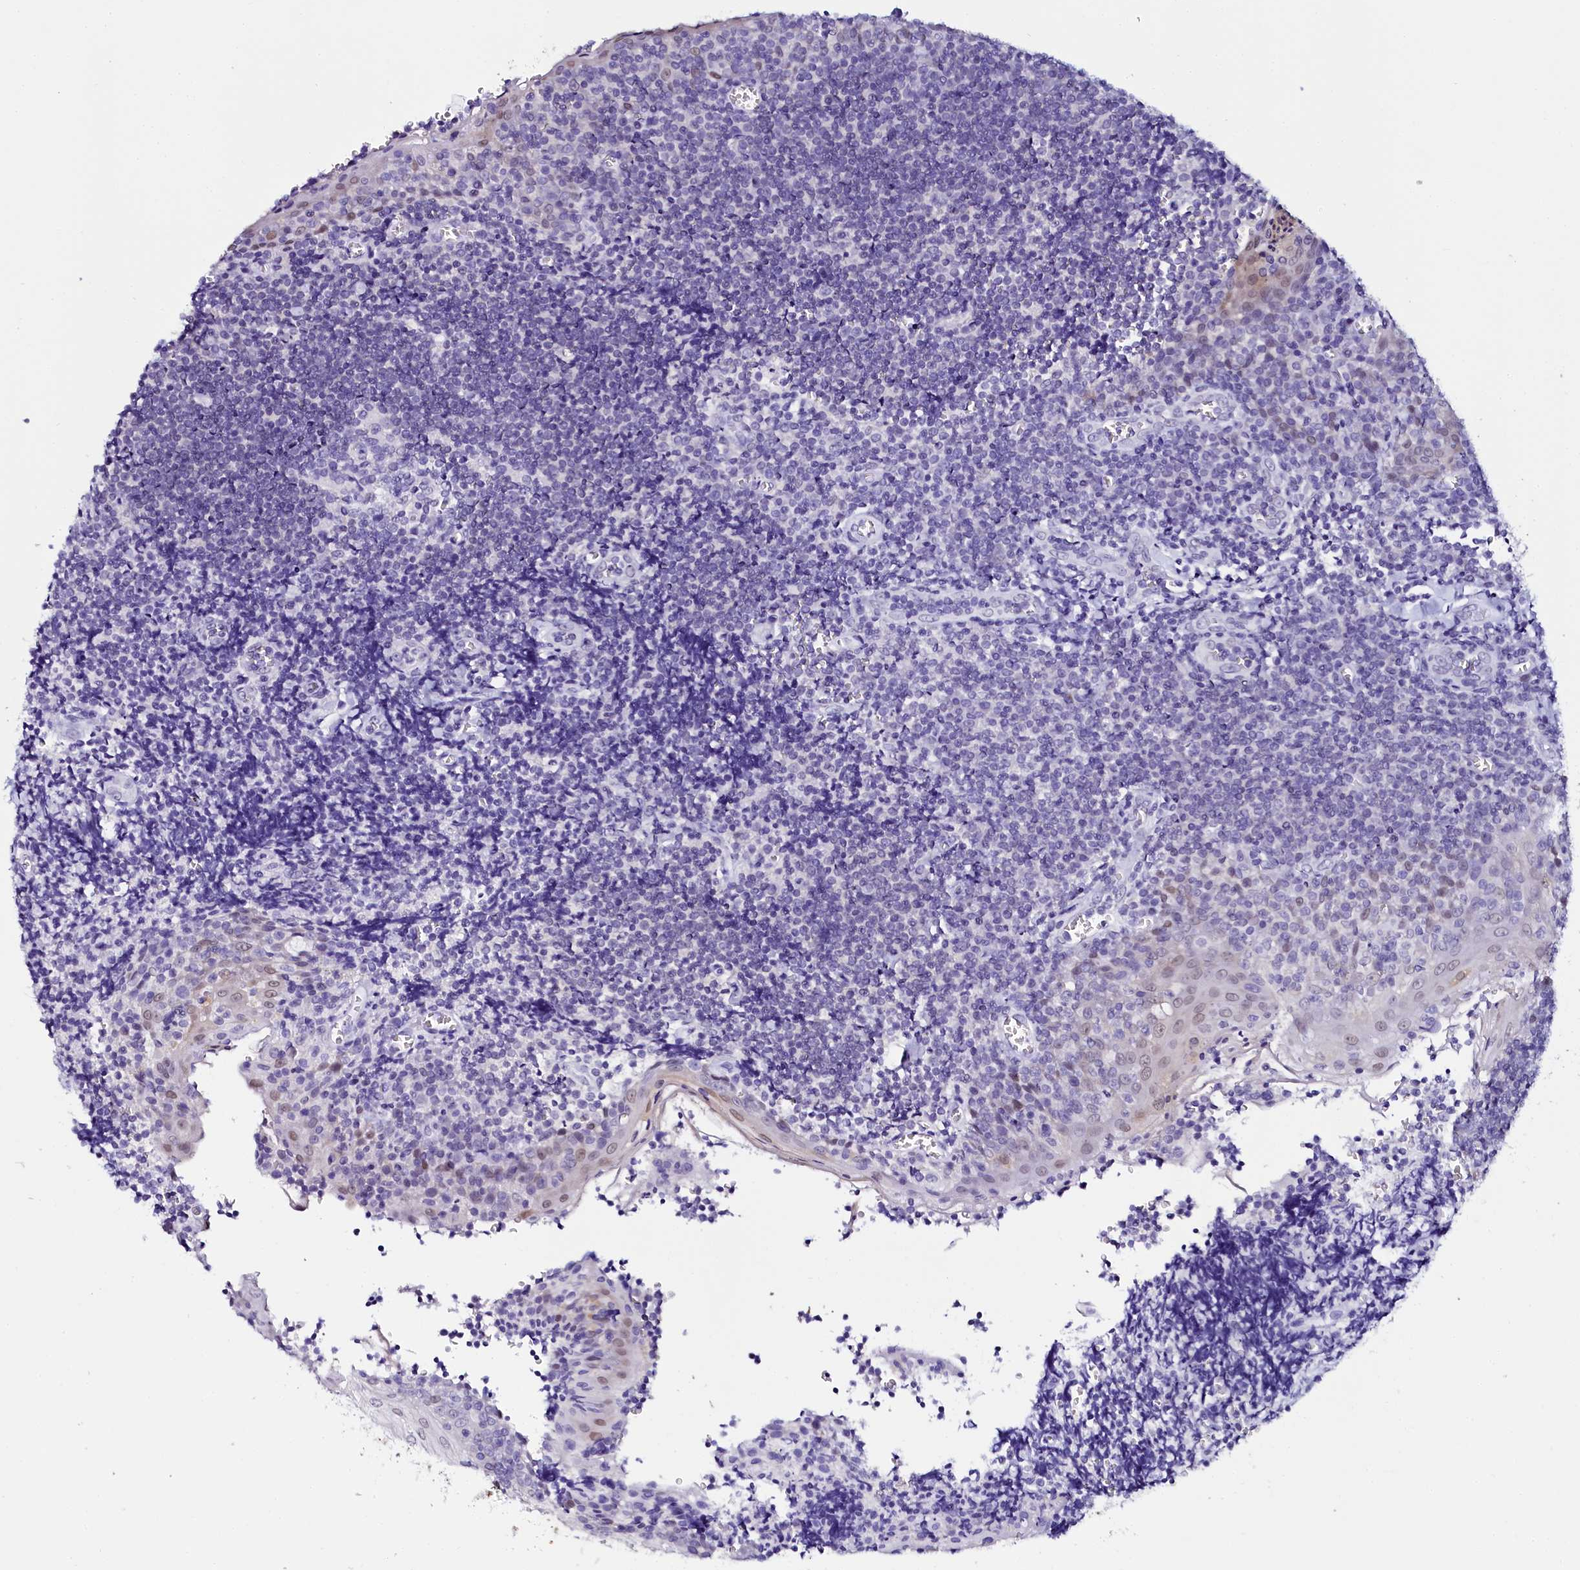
{"staining": {"intensity": "negative", "quantity": "none", "location": "none"}, "tissue": "tonsil", "cell_type": "Germinal center cells", "image_type": "normal", "snomed": [{"axis": "morphology", "description": "Normal tissue, NOS"}, {"axis": "topography", "description": "Tonsil"}], "caption": "Benign tonsil was stained to show a protein in brown. There is no significant expression in germinal center cells. (DAB immunohistochemistry (IHC) with hematoxylin counter stain).", "gene": "SORD", "patient": {"sex": "male", "age": 27}}